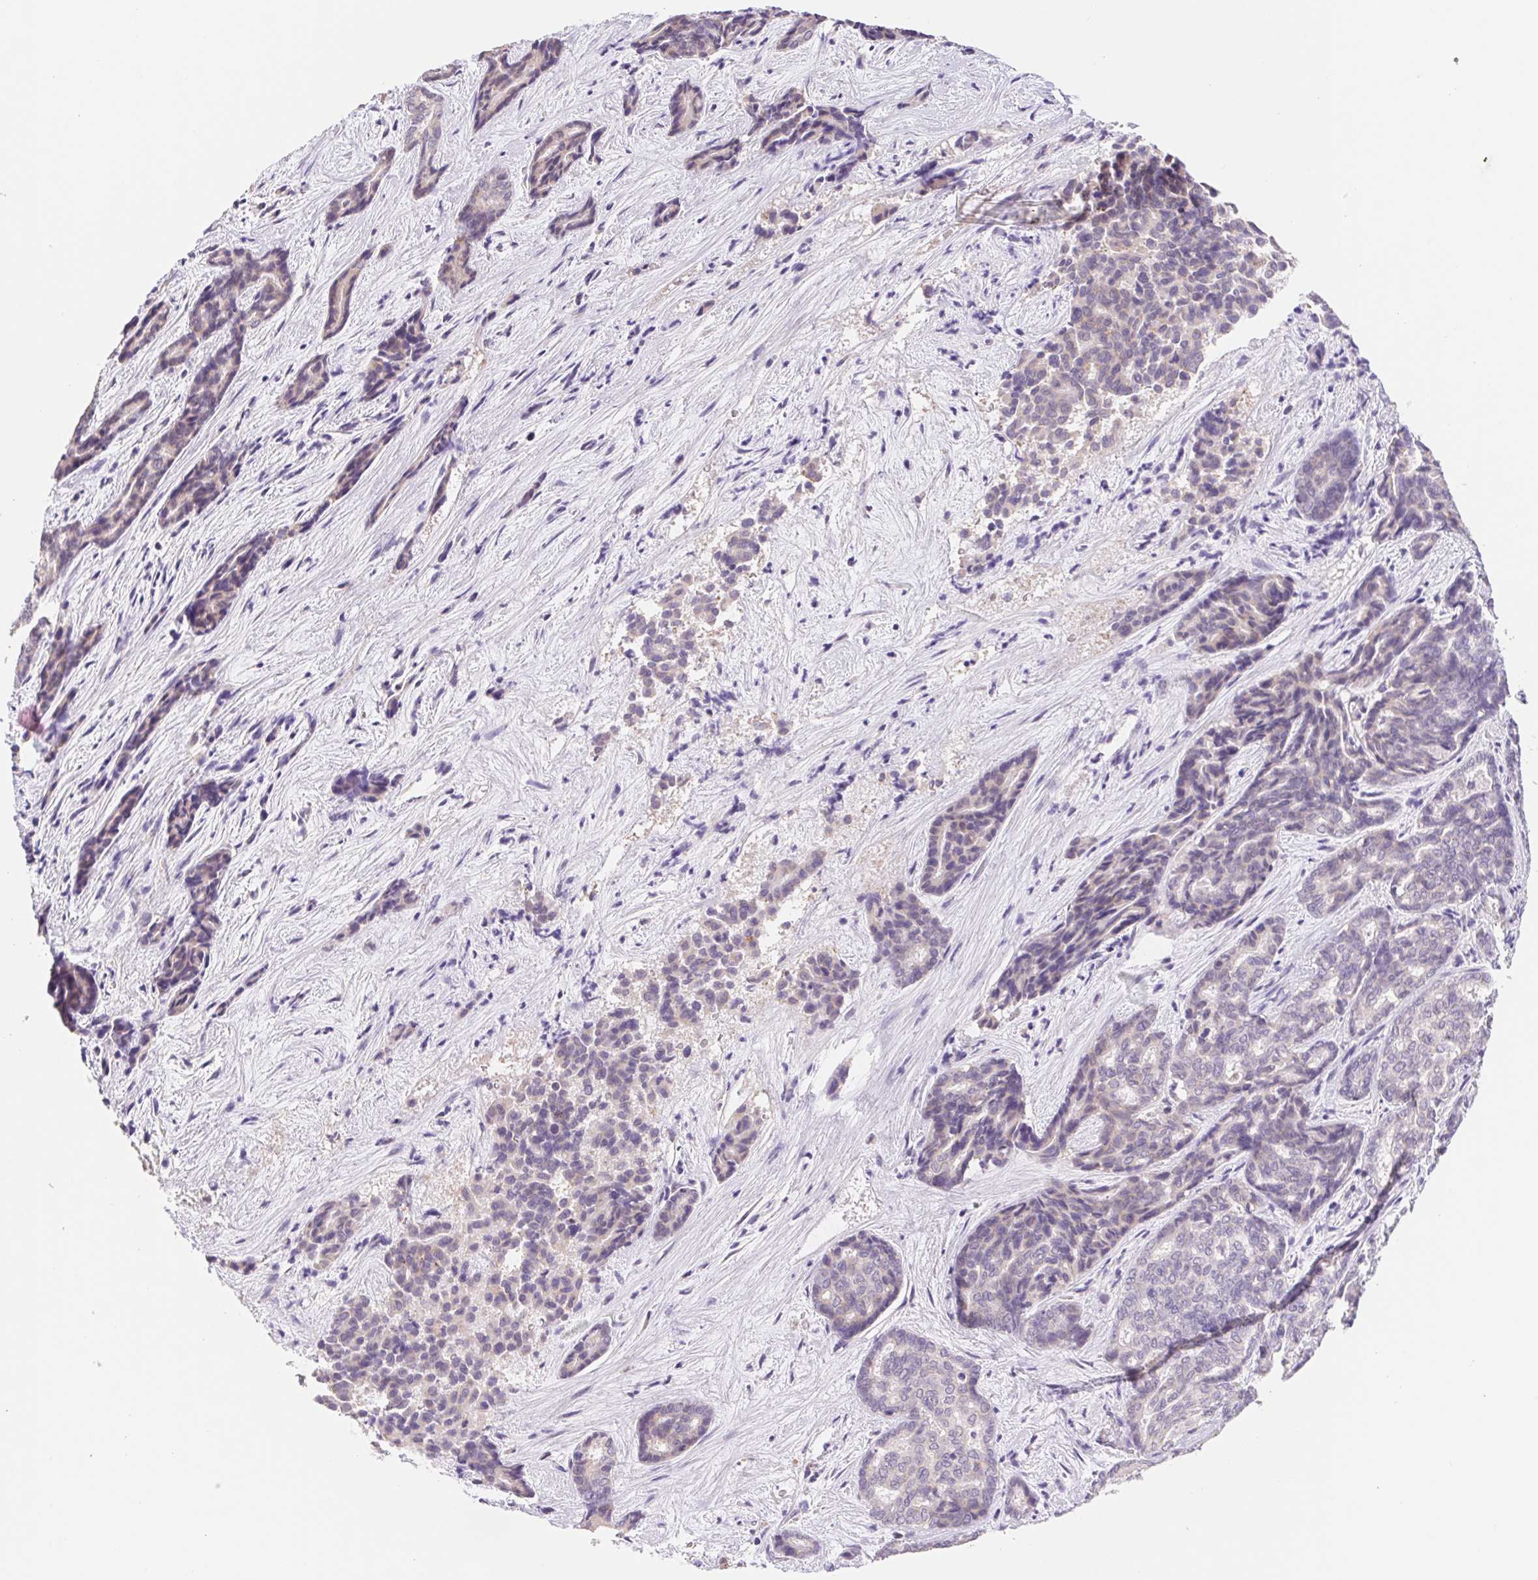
{"staining": {"intensity": "weak", "quantity": "25%-75%", "location": "cytoplasmic/membranous"}, "tissue": "liver cancer", "cell_type": "Tumor cells", "image_type": "cancer", "snomed": [{"axis": "morphology", "description": "Cholangiocarcinoma"}, {"axis": "topography", "description": "Liver"}], "caption": "Weak cytoplasmic/membranous protein staining is identified in approximately 25%-75% of tumor cells in liver cancer (cholangiocarcinoma). The staining was performed using DAB (3,3'-diaminobenzidine), with brown indicating positive protein expression. Nuclei are stained blue with hematoxylin.", "gene": "FKBP6", "patient": {"sex": "female", "age": 64}}